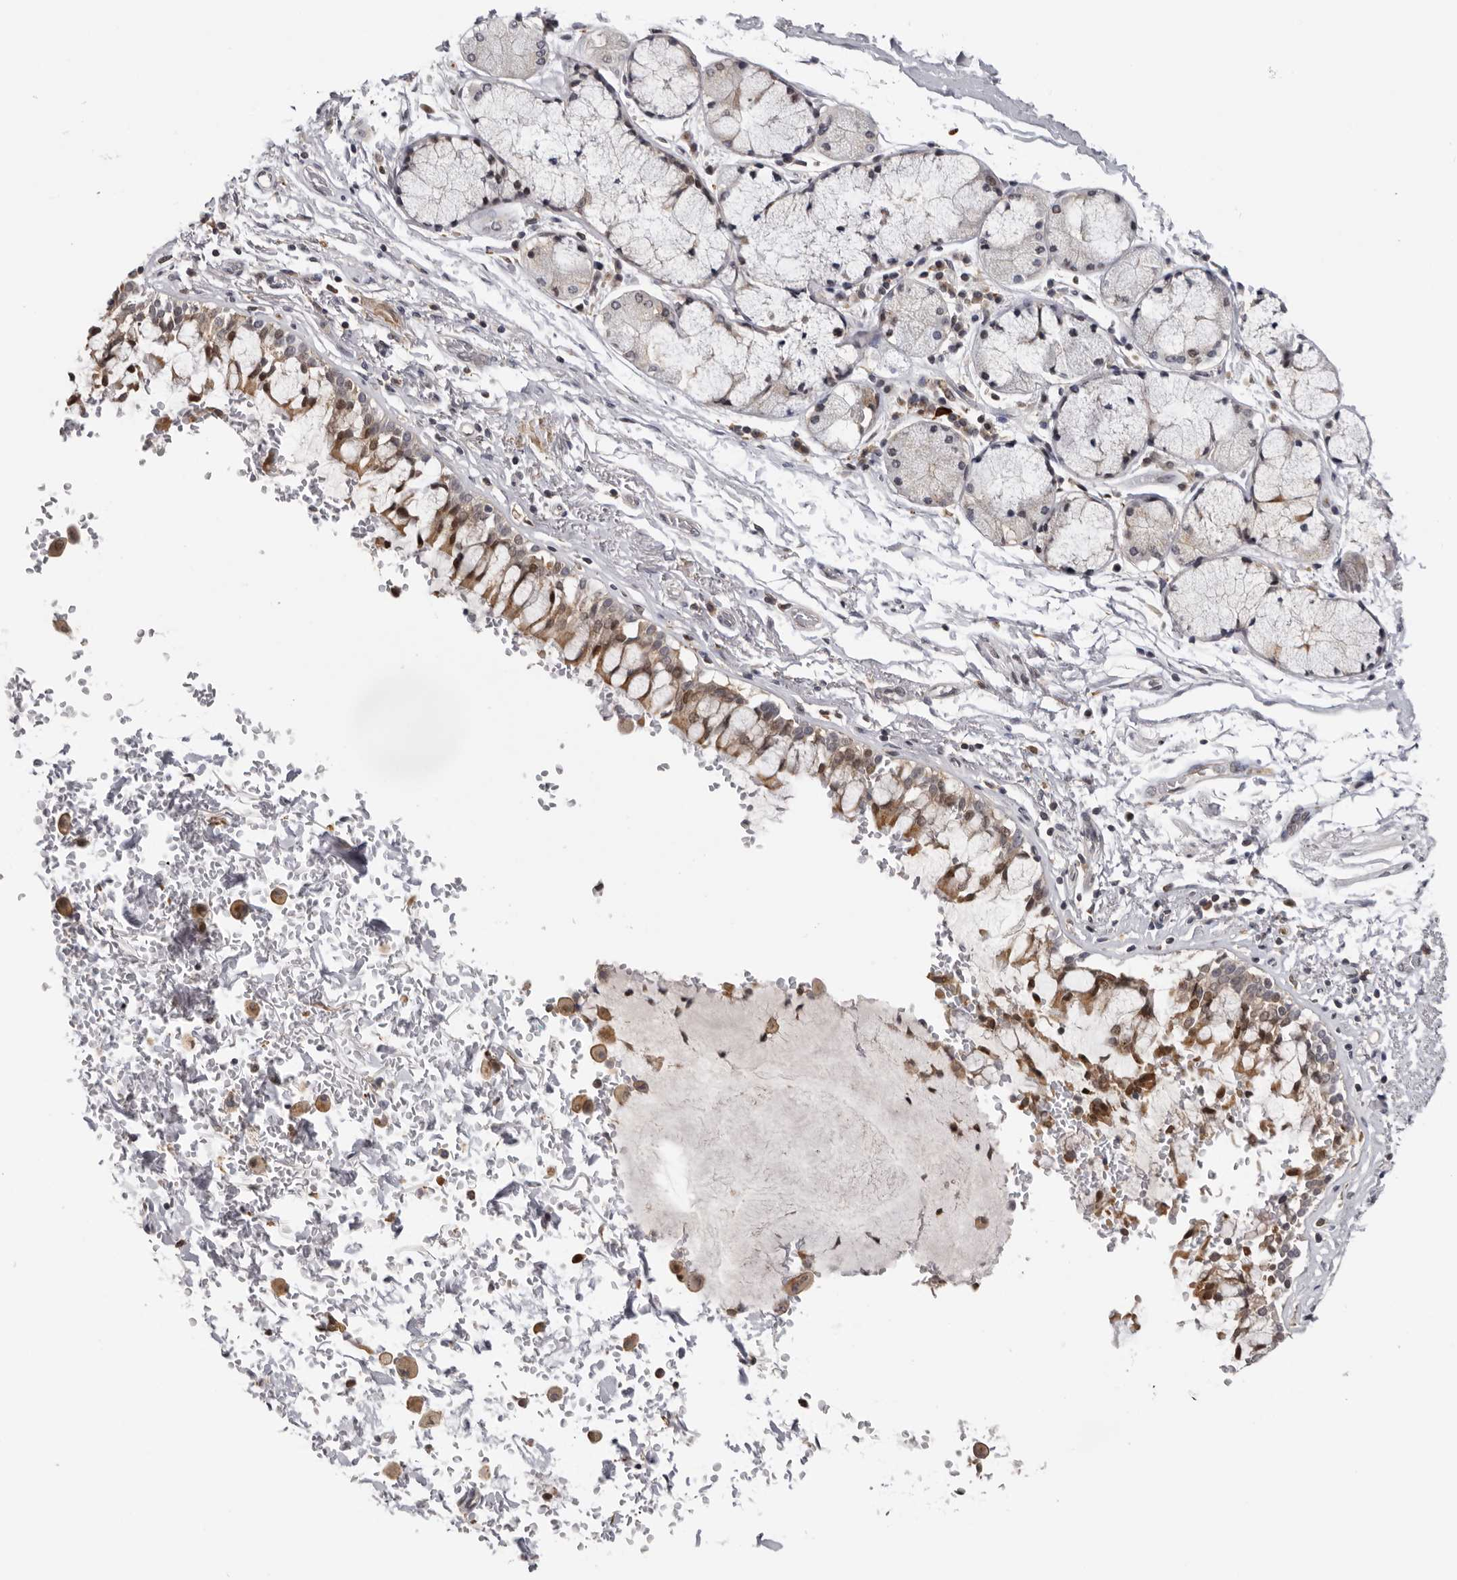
{"staining": {"intensity": "weak", "quantity": ">75%", "location": "cytoplasmic/membranous"}, "tissue": "bronchus", "cell_type": "Respiratory epithelial cells", "image_type": "normal", "snomed": [{"axis": "morphology", "description": "Normal tissue, NOS"}, {"axis": "morphology", "description": "Inflammation, NOS"}, {"axis": "topography", "description": "Cartilage tissue"}, {"axis": "topography", "description": "Bronchus"}, {"axis": "topography", "description": "Lung"}], "caption": "Respiratory epithelial cells demonstrate low levels of weak cytoplasmic/membranous positivity in about >75% of cells in benign human bronchus.", "gene": "KIF2B", "patient": {"sex": "female", "age": 64}}